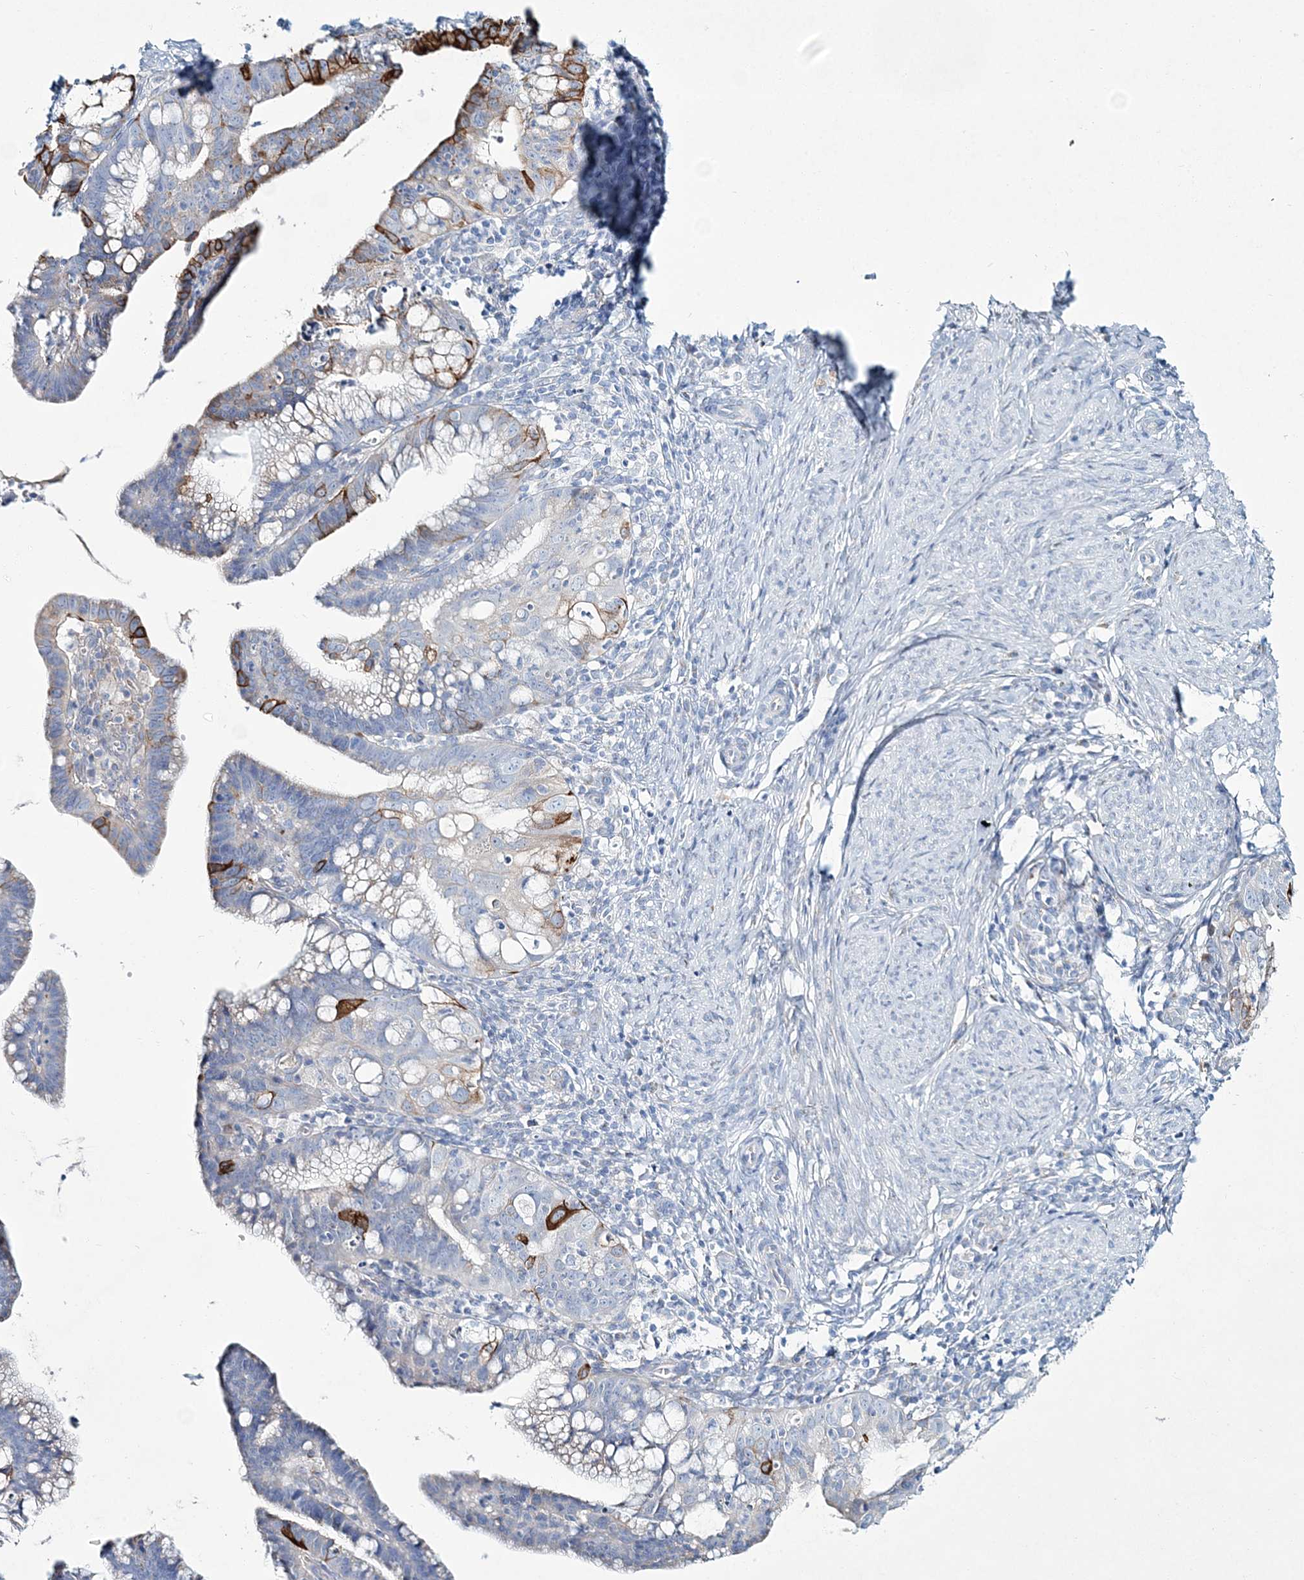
{"staining": {"intensity": "strong", "quantity": "25%-75%", "location": "cytoplasmic/membranous"}, "tissue": "cervical cancer", "cell_type": "Tumor cells", "image_type": "cancer", "snomed": [{"axis": "morphology", "description": "Adenocarcinoma, NOS"}, {"axis": "topography", "description": "Cervix"}], "caption": "A high amount of strong cytoplasmic/membranous expression is appreciated in approximately 25%-75% of tumor cells in cervical cancer (adenocarcinoma) tissue. The staining was performed using DAB to visualize the protein expression in brown, while the nuclei were stained in blue with hematoxylin (Magnification: 20x).", "gene": "ADGRL1", "patient": {"sex": "female", "age": 36}}